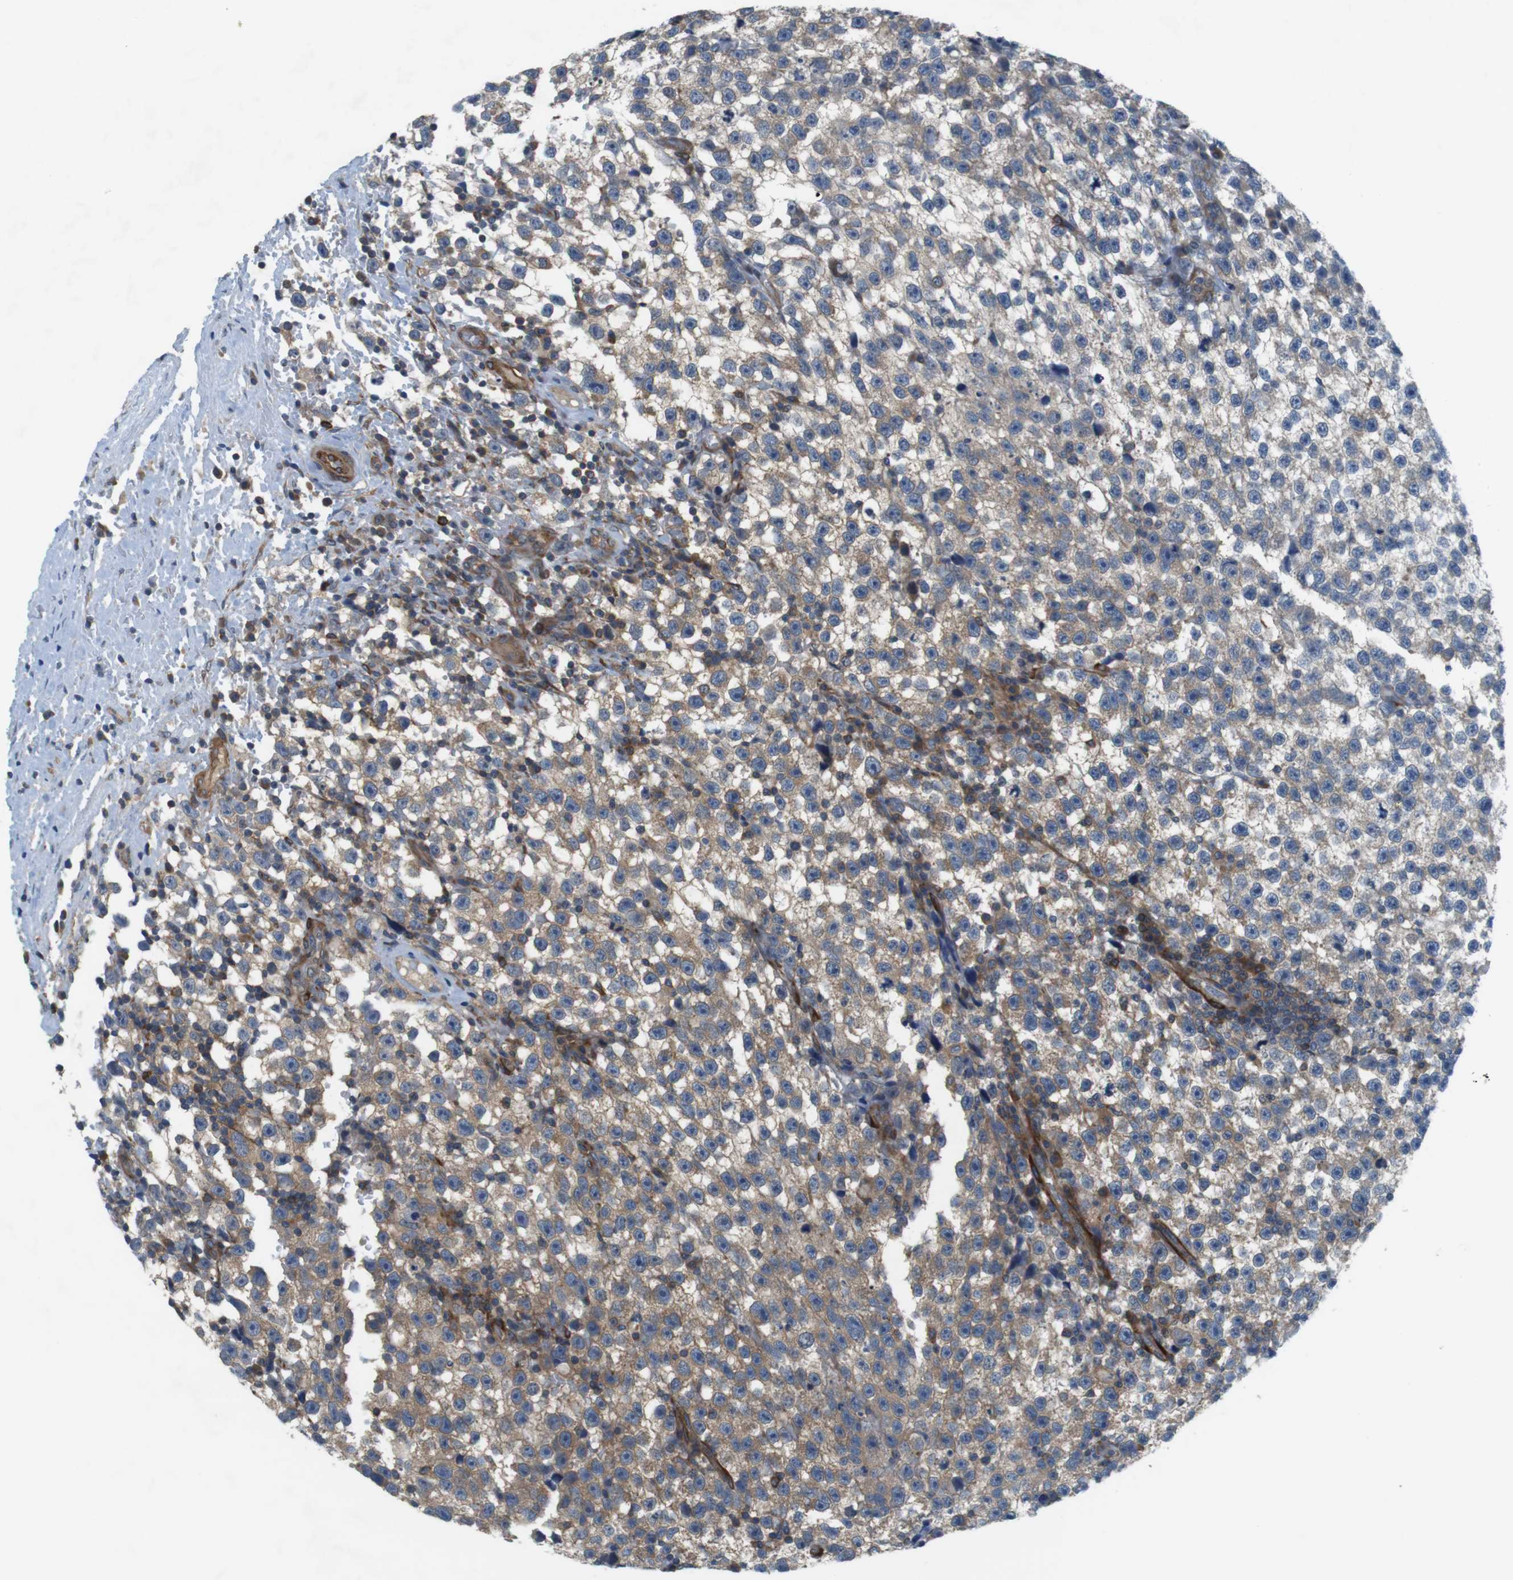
{"staining": {"intensity": "moderate", "quantity": "25%-75%", "location": "cytoplasmic/membranous"}, "tissue": "testis cancer", "cell_type": "Tumor cells", "image_type": "cancer", "snomed": [{"axis": "morphology", "description": "Seminoma, NOS"}, {"axis": "topography", "description": "Testis"}], "caption": "Tumor cells exhibit moderate cytoplasmic/membranous staining in approximately 25%-75% of cells in testis cancer (seminoma). (Stains: DAB in brown, nuclei in blue, Microscopy: brightfield microscopy at high magnification).", "gene": "DCLK1", "patient": {"sex": "male", "age": 33}}